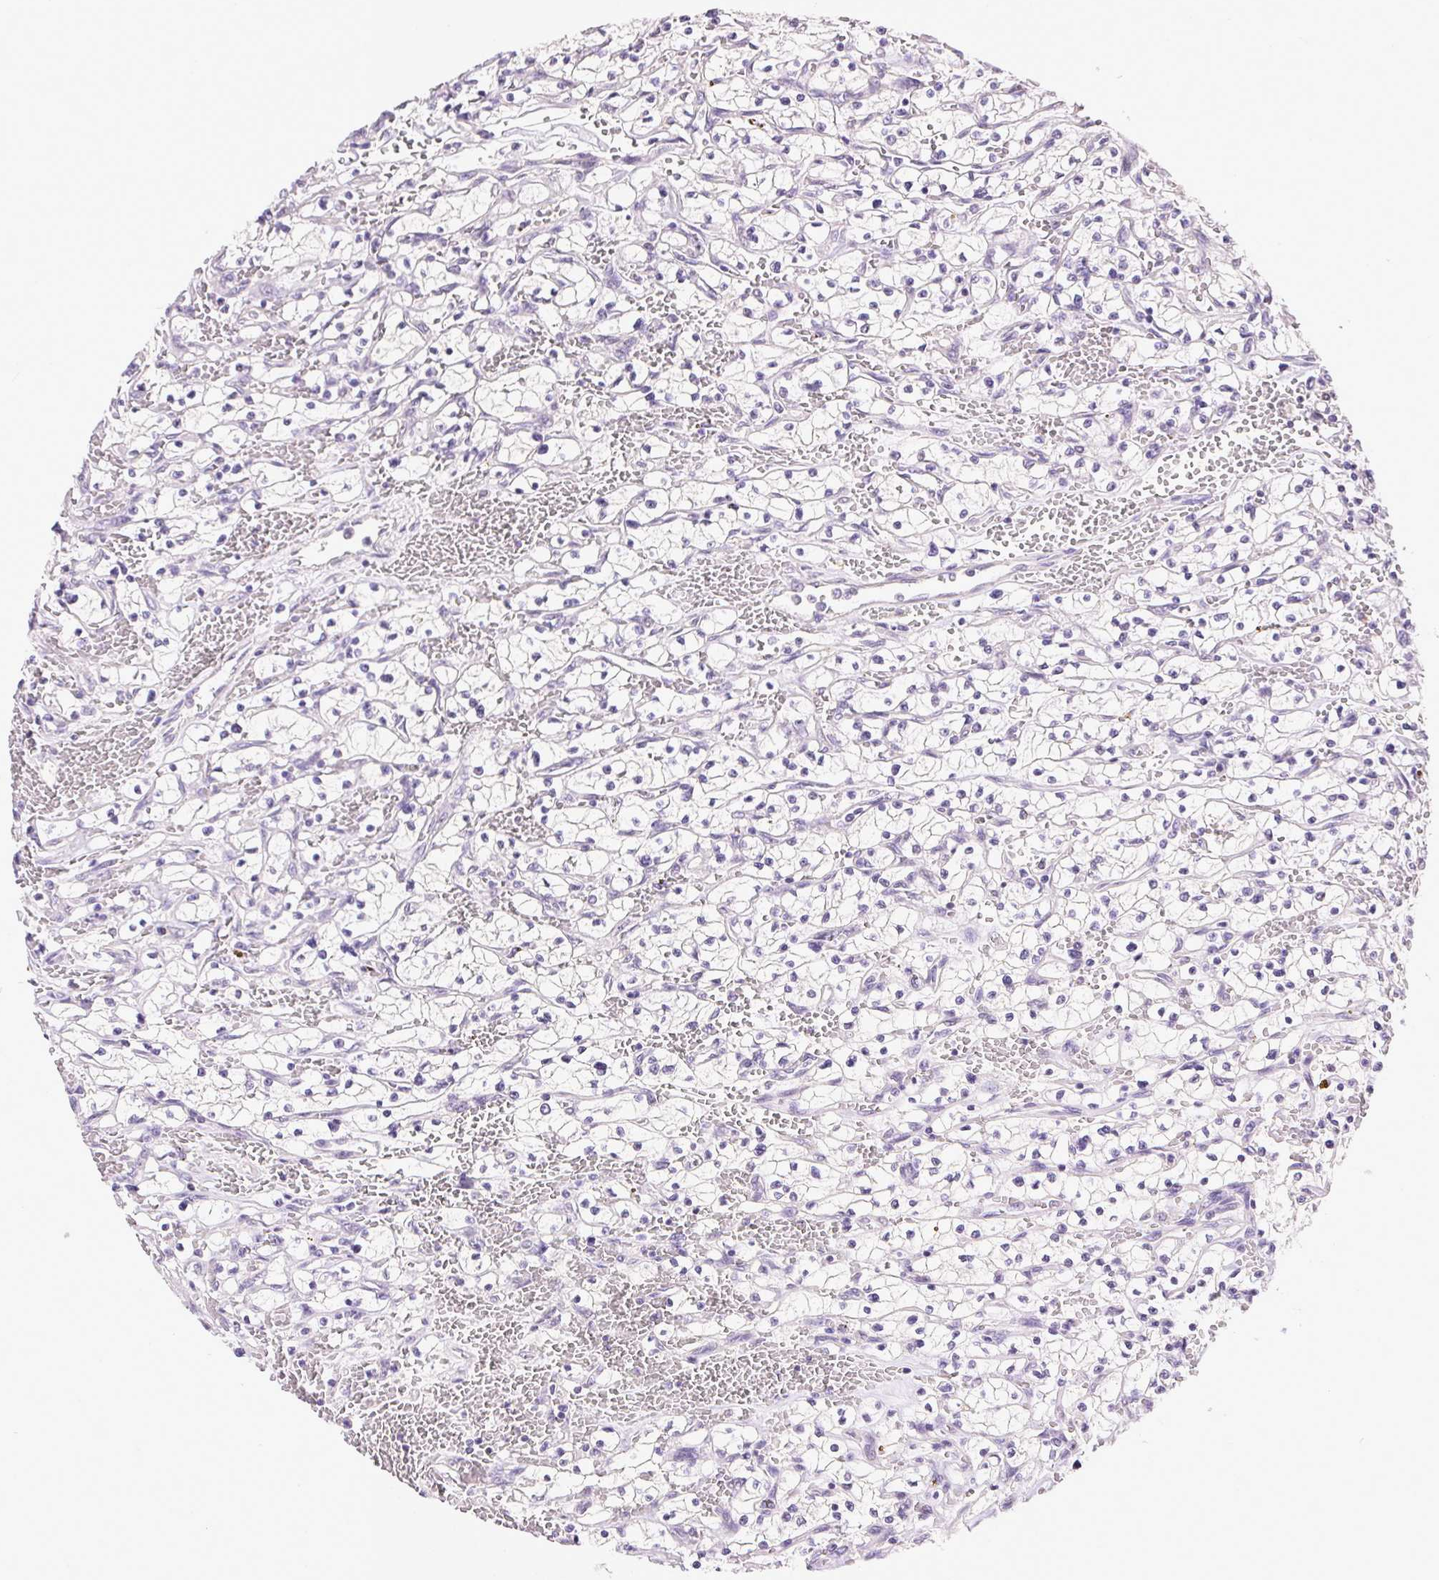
{"staining": {"intensity": "negative", "quantity": "none", "location": "none"}, "tissue": "renal cancer", "cell_type": "Tumor cells", "image_type": "cancer", "snomed": [{"axis": "morphology", "description": "Adenocarcinoma, NOS"}, {"axis": "topography", "description": "Kidney"}], "caption": "Immunohistochemistry of human adenocarcinoma (renal) demonstrates no positivity in tumor cells.", "gene": "SYCE2", "patient": {"sex": "female", "age": 64}}